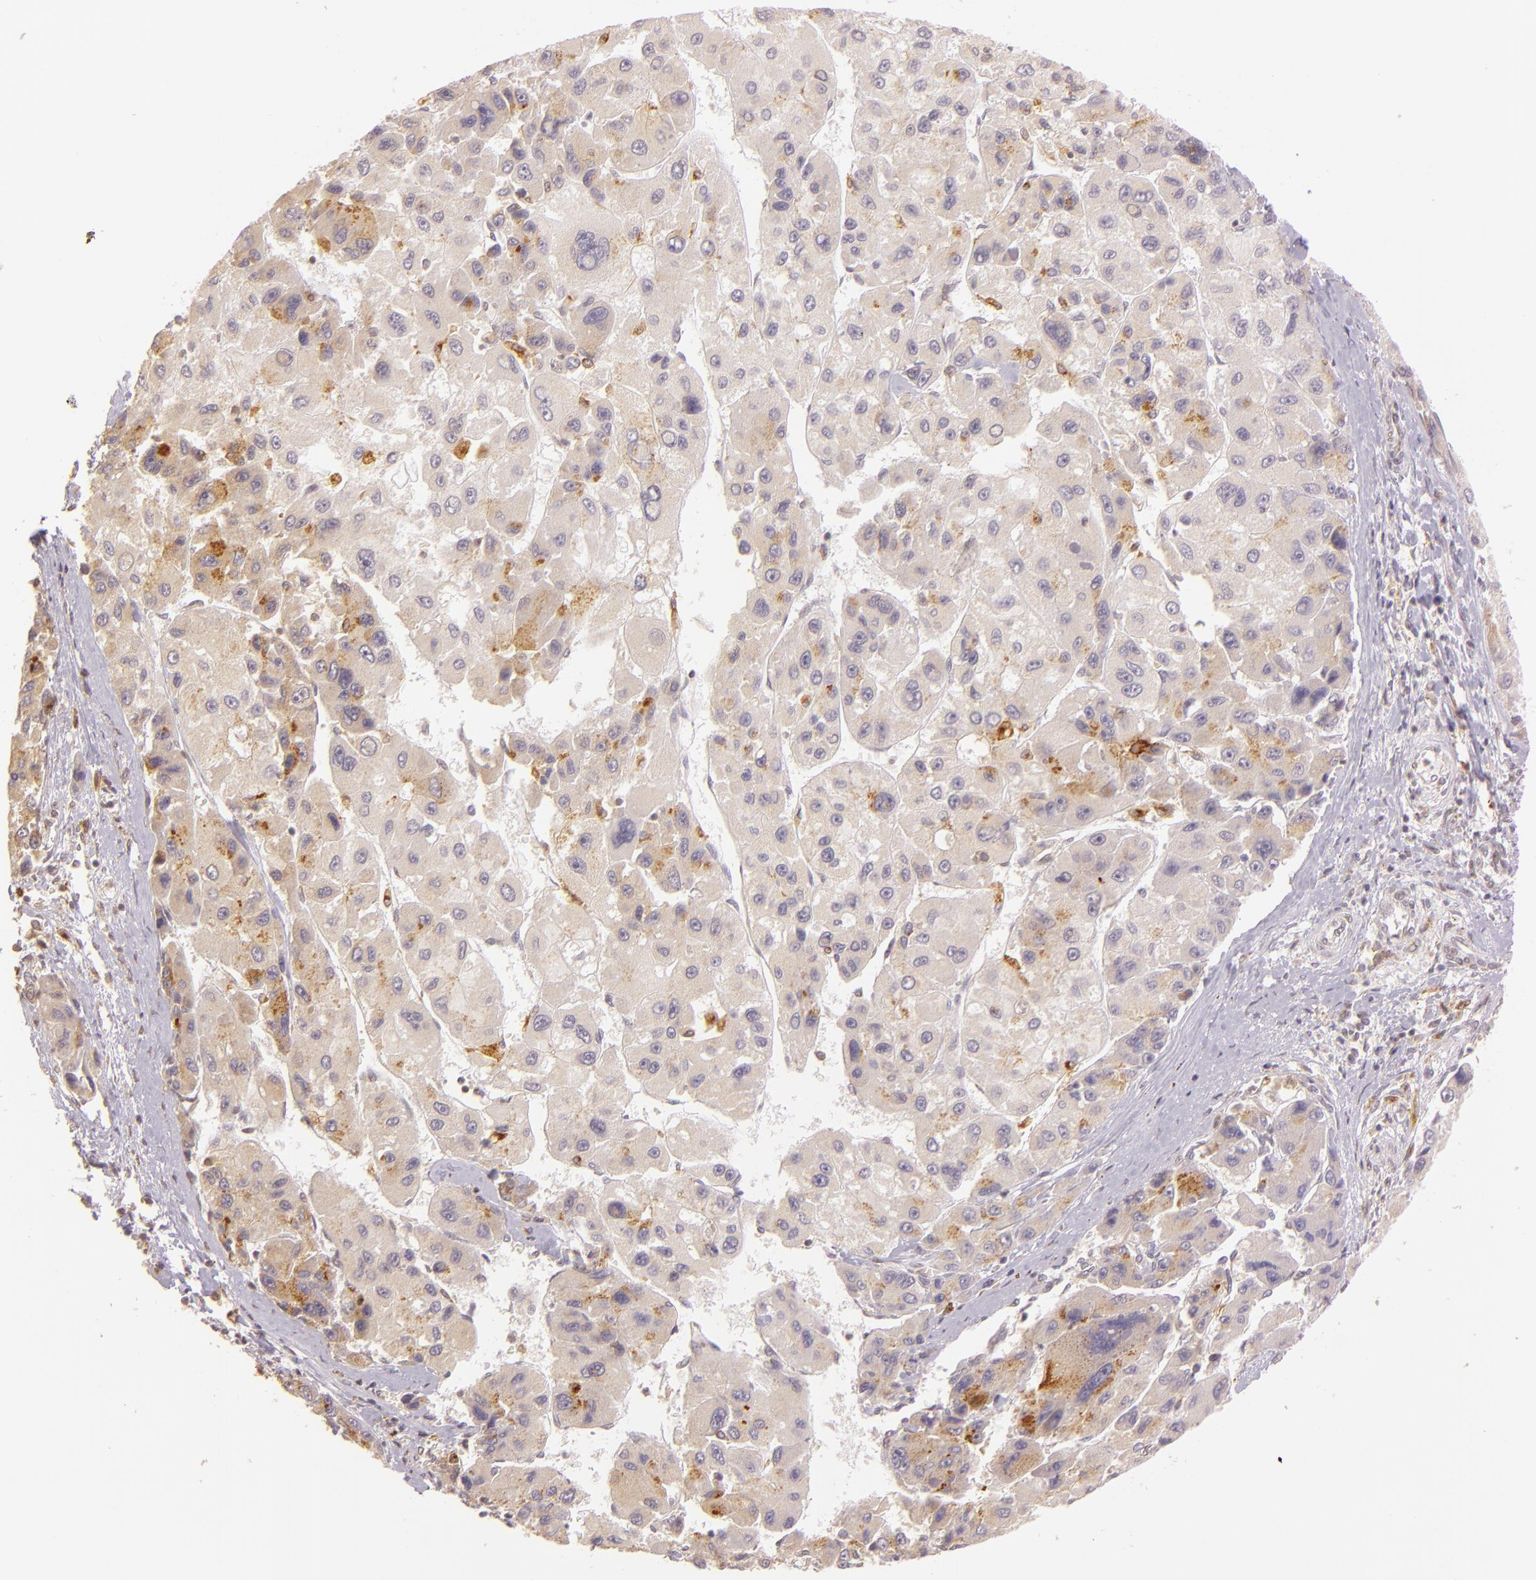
{"staining": {"intensity": "weak", "quantity": ">75%", "location": "cytoplasmic/membranous"}, "tissue": "liver cancer", "cell_type": "Tumor cells", "image_type": "cancer", "snomed": [{"axis": "morphology", "description": "Carcinoma, Hepatocellular, NOS"}, {"axis": "topography", "description": "Liver"}], "caption": "Weak cytoplasmic/membranous expression for a protein is present in approximately >75% of tumor cells of hepatocellular carcinoma (liver) using immunohistochemistry (IHC).", "gene": "LGMN", "patient": {"sex": "male", "age": 64}}